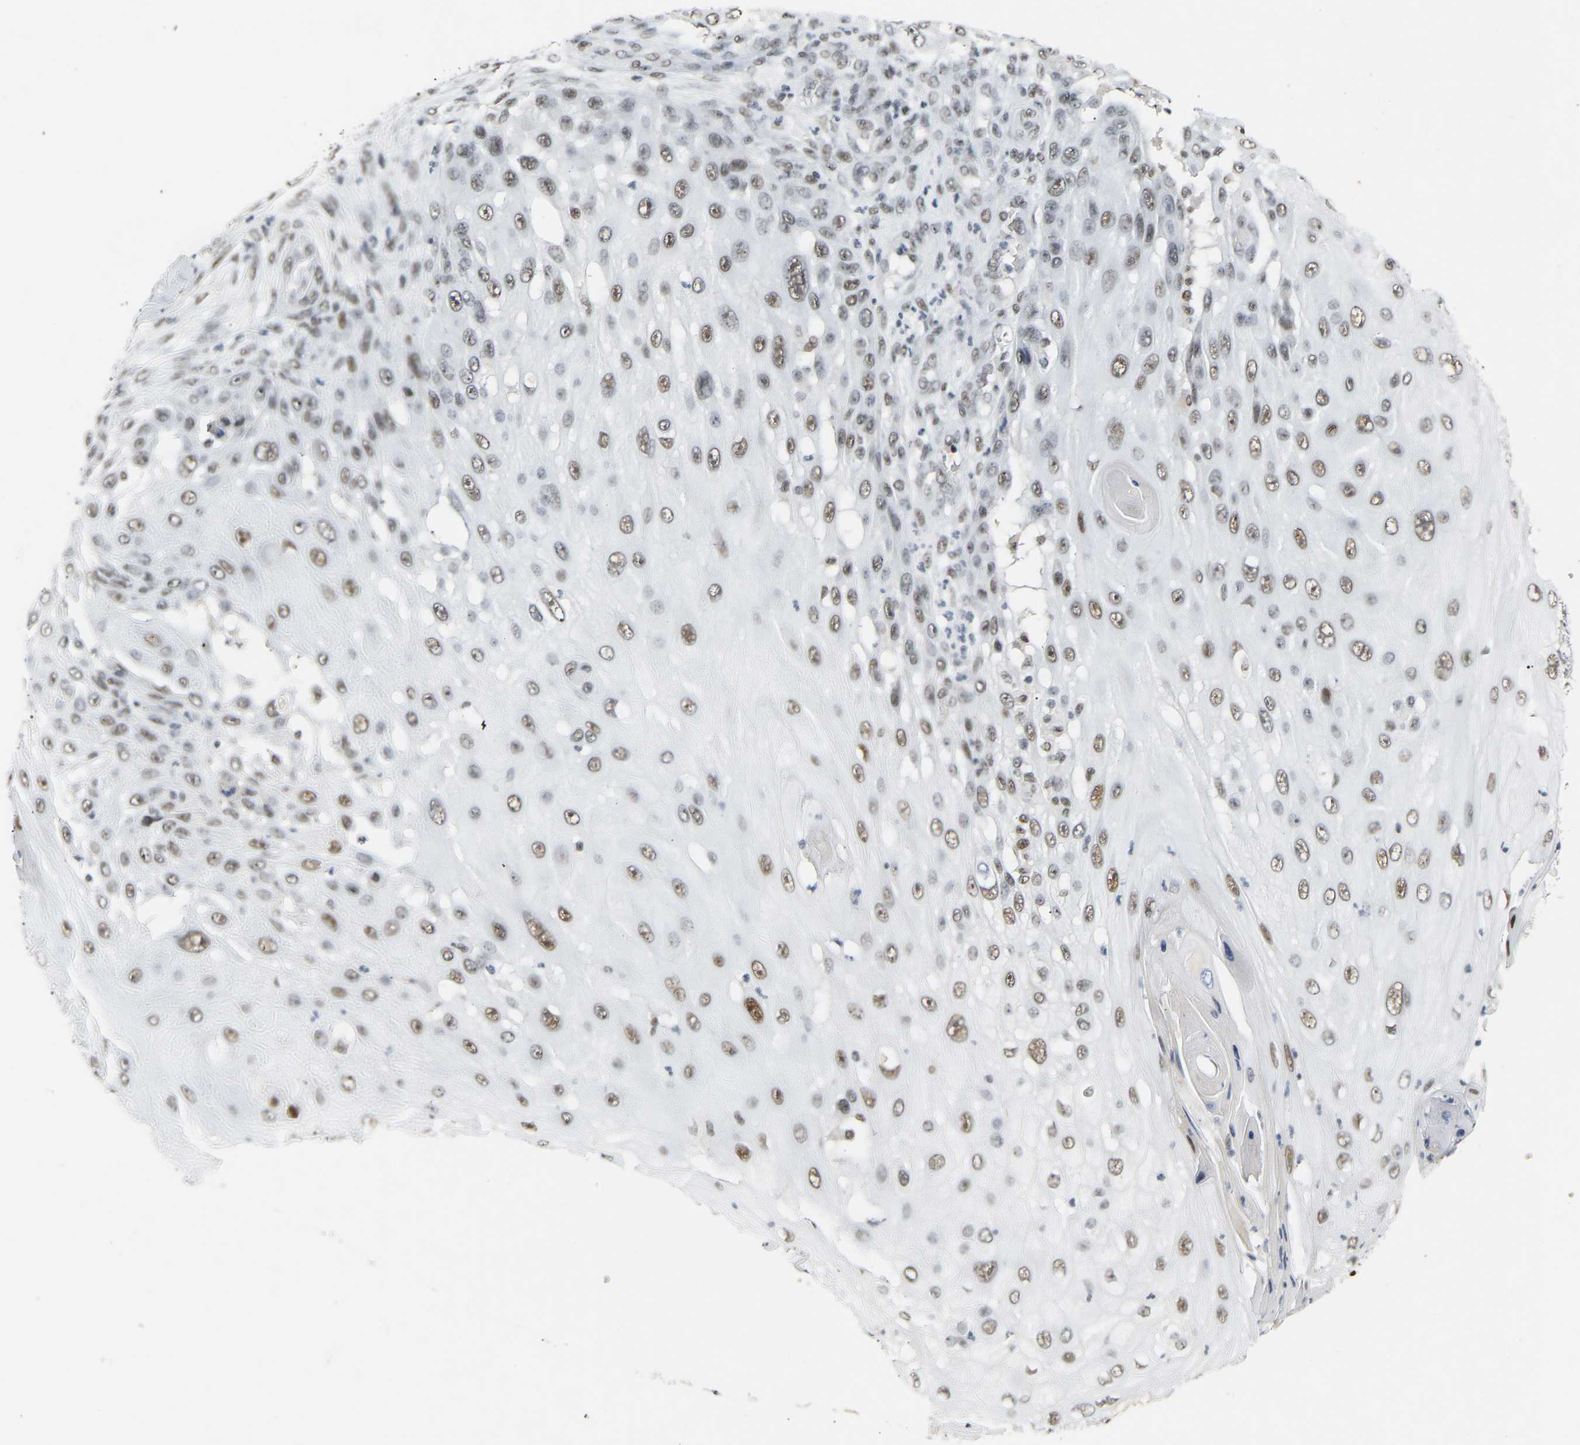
{"staining": {"intensity": "moderate", "quantity": ">75%", "location": "nuclear"}, "tissue": "skin cancer", "cell_type": "Tumor cells", "image_type": "cancer", "snomed": [{"axis": "morphology", "description": "Squamous cell carcinoma, NOS"}, {"axis": "topography", "description": "Skin"}], "caption": "A high-resolution histopathology image shows immunohistochemistry staining of skin cancer (squamous cell carcinoma), which exhibits moderate nuclear staining in approximately >75% of tumor cells. (Stains: DAB (3,3'-diaminobenzidine) in brown, nuclei in blue, Microscopy: brightfield microscopy at high magnification).", "gene": "NELFB", "patient": {"sex": "female", "age": 44}}